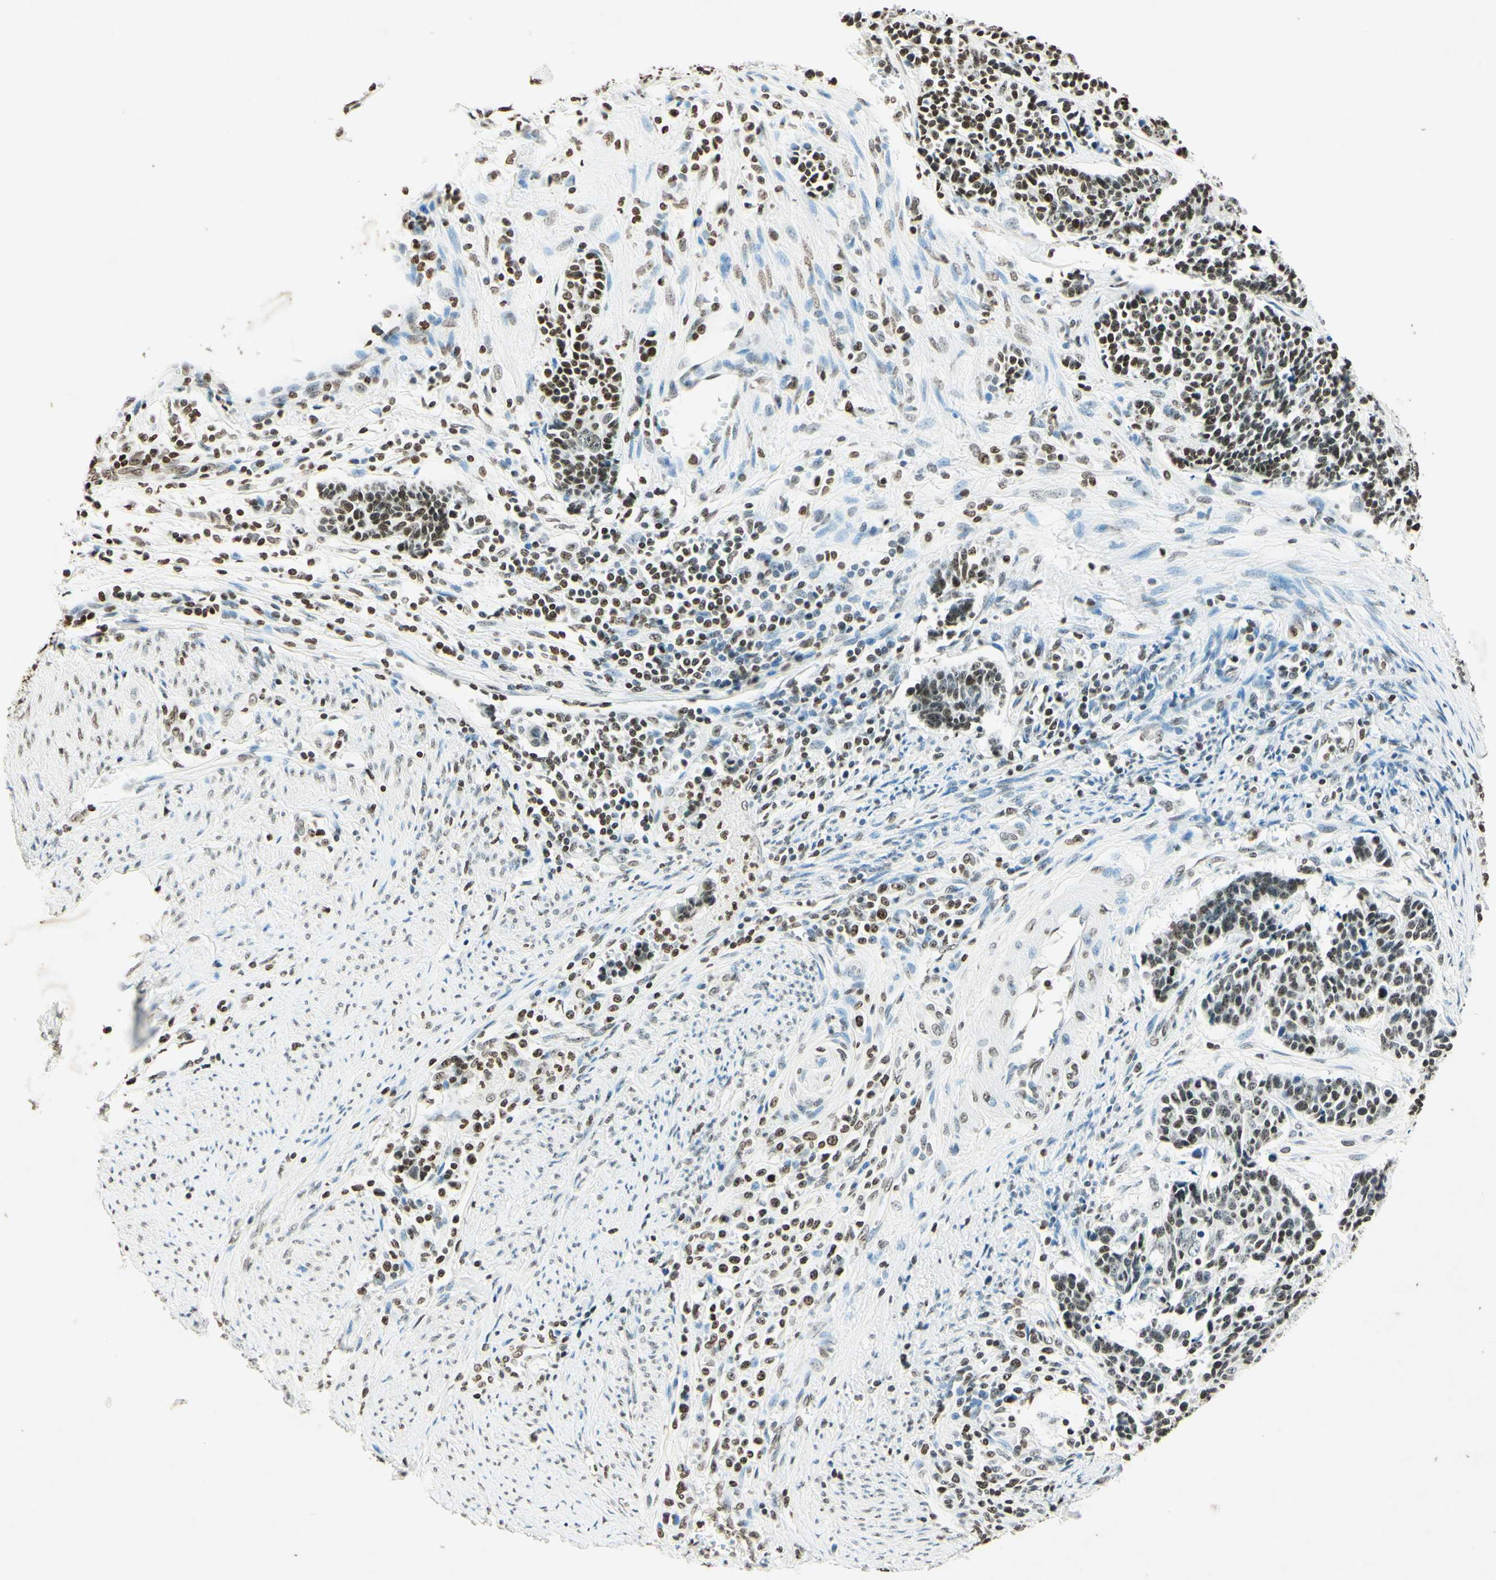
{"staining": {"intensity": "moderate", "quantity": "25%-75%", "location": "nuclear"}, "tissue": "cervical cancer", "cell_type": "Tumor cells", "image_type": "cancer", "snomed": [{"axis": "morphology", "description": "Normal tissue, NOS"}, {"axis": "morphology", "description": "Squamous cell carcinoma, NOS"}, {"axis": "topography", "description": "Cervix"}], "caption": "Human cervical cancer stained with a protein marker displays moderate staining in tumor cells.", "gene": "MSH2", "patient": {"sex": "female", "age": 35}}